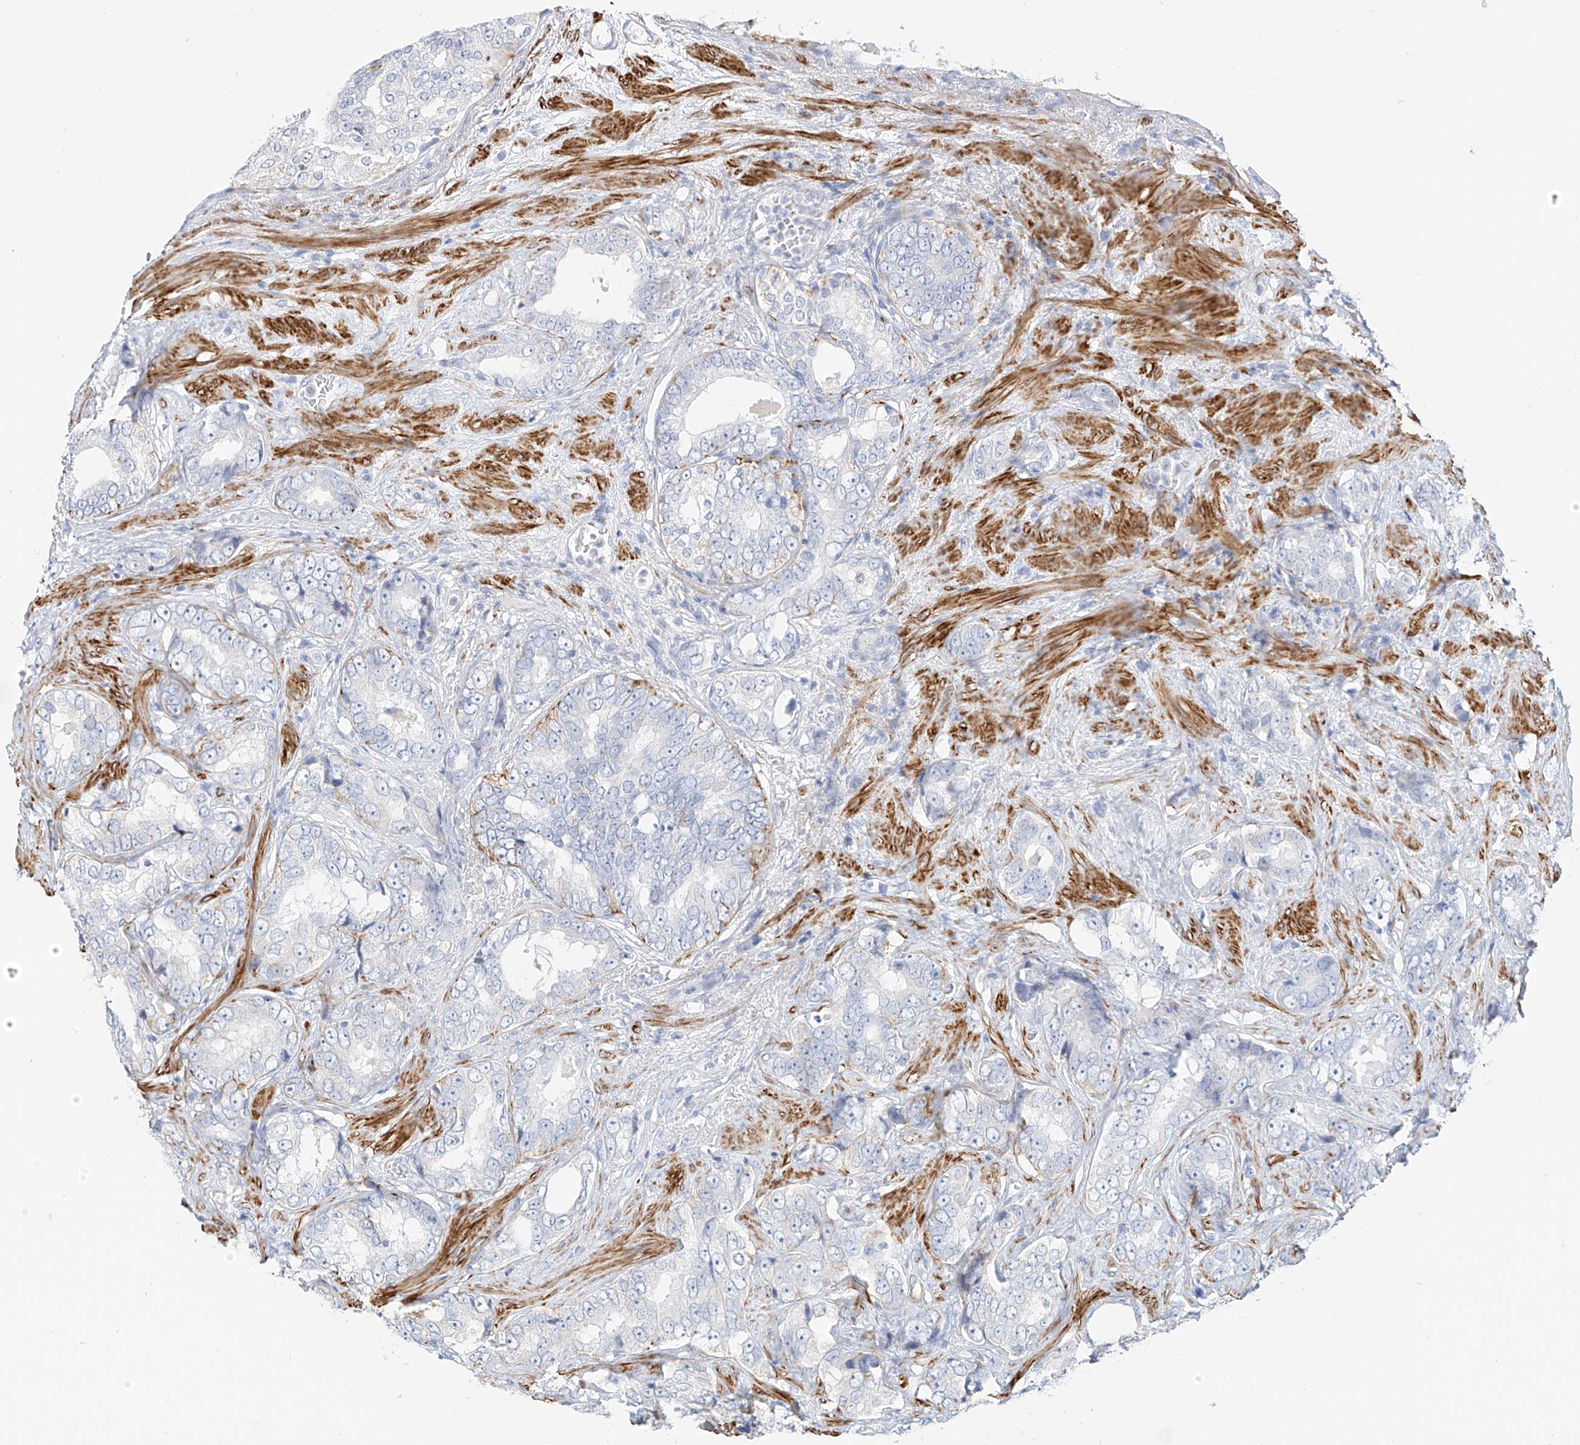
{"staining": {"intensity": "negative", "quantity": "none", "location": "none"}, "tissue": "prostate cancer", "cell_type": "Tumor cells", "image_type": "cancer", "snomed": [{"axis": "morphology", "description": "Adenocarcinoma, High grade"}, {"axis": "topography", "description": "Prostate"}], "caption": "High-grade adenocarcinoma (prostate) stained for a protein using immunohistochemistry (IHC) shows no positivity tumor cells.", "gene": "ST3GAL5", "patient": {"sex": "male", "age": 66}}